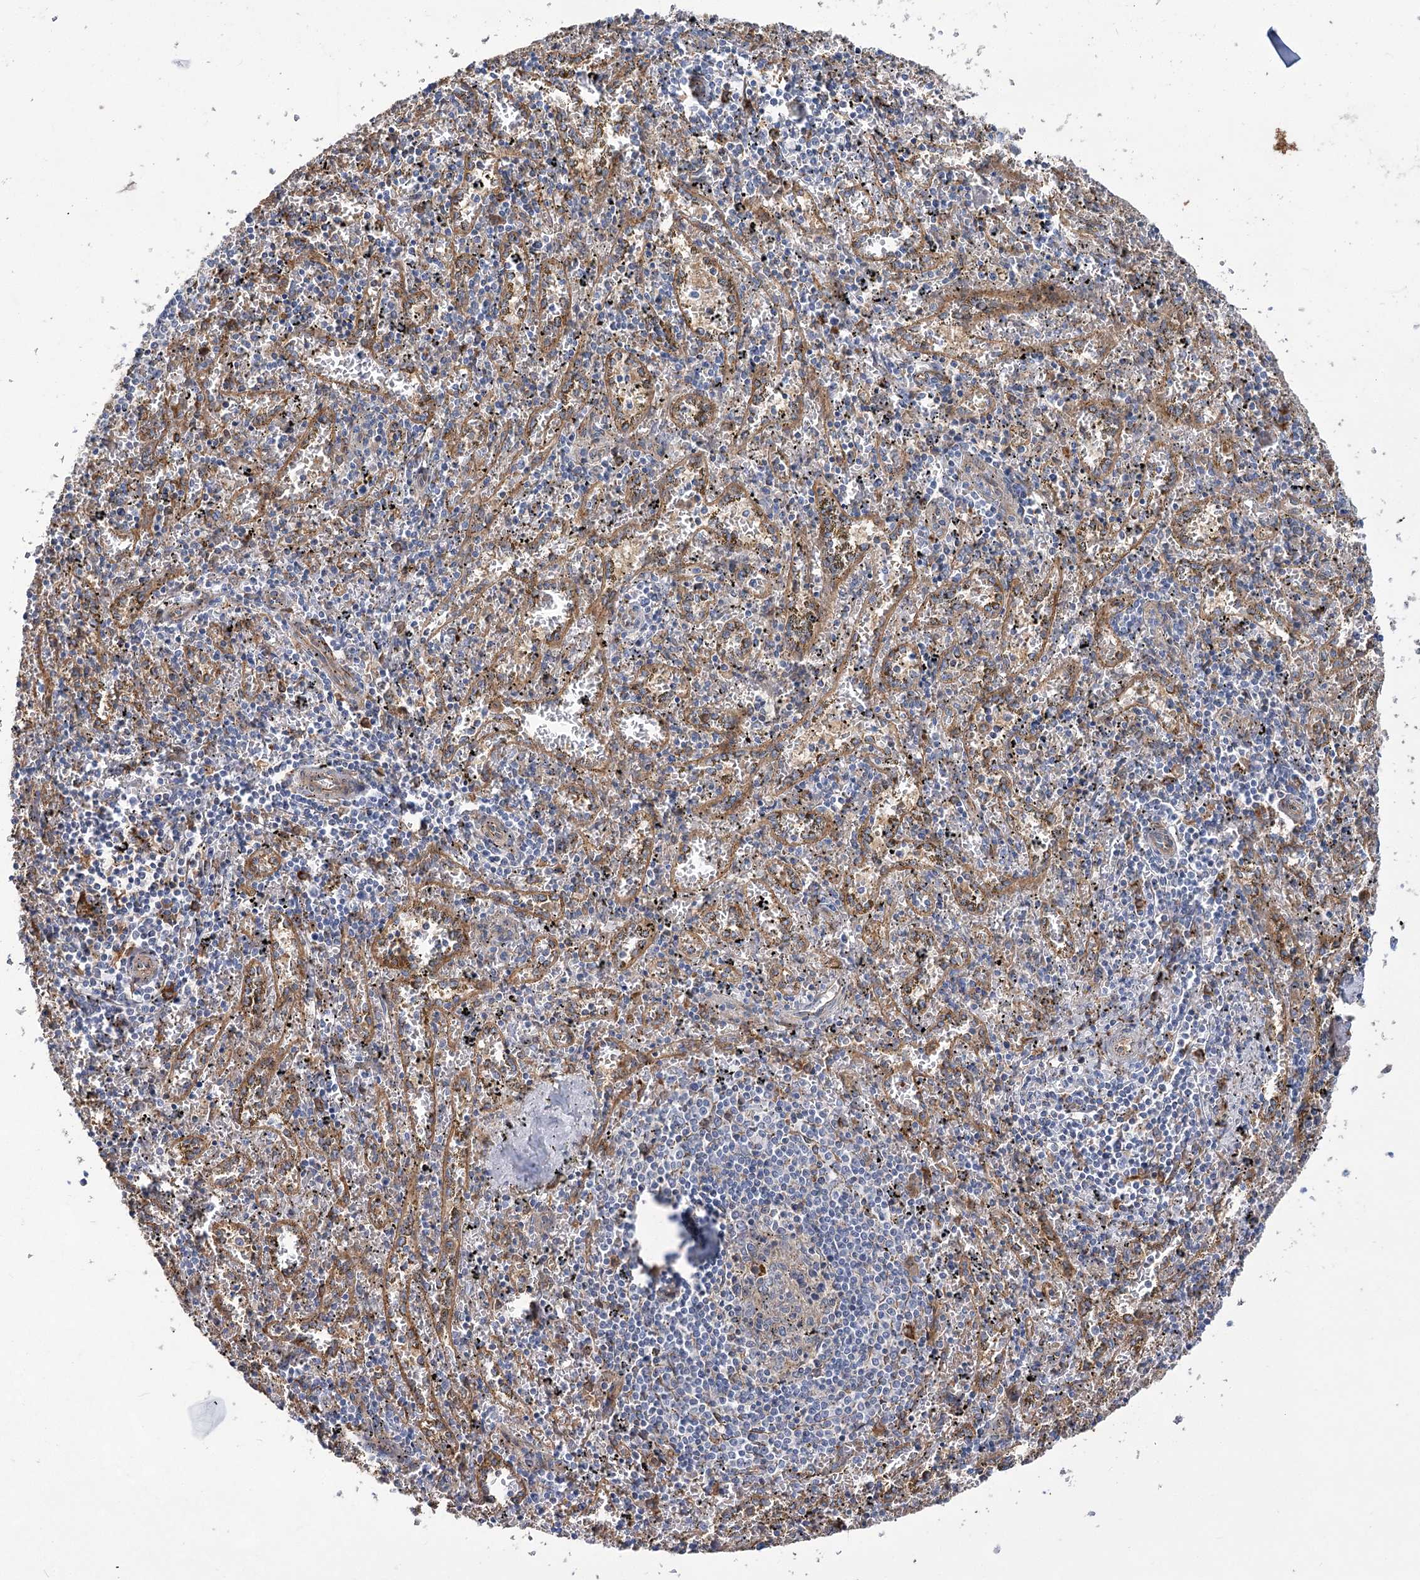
{"staining": {"intensity": "negative", "quantity": "none", "location": "none"}, "tissue": "spleen", "cell_type": "Cells in red pulp", "image_type": "normal", "snomed": [{"axis": "morphology", "description": "Normal tissue, NOS"}, {"axis": "topography", "description": "Spleen"}], "caption": "Immunohistochemical staining of unremarkable spleen demonstrates no significant expression in cells in red pulp. The staining is performed using DAB (3,3'-diaminobenzidine) brown chromogen with nuclei counter-stained in using hematoxylin.", "gene": "GUSB", "patient": {"sex": "male", "age": 11}}